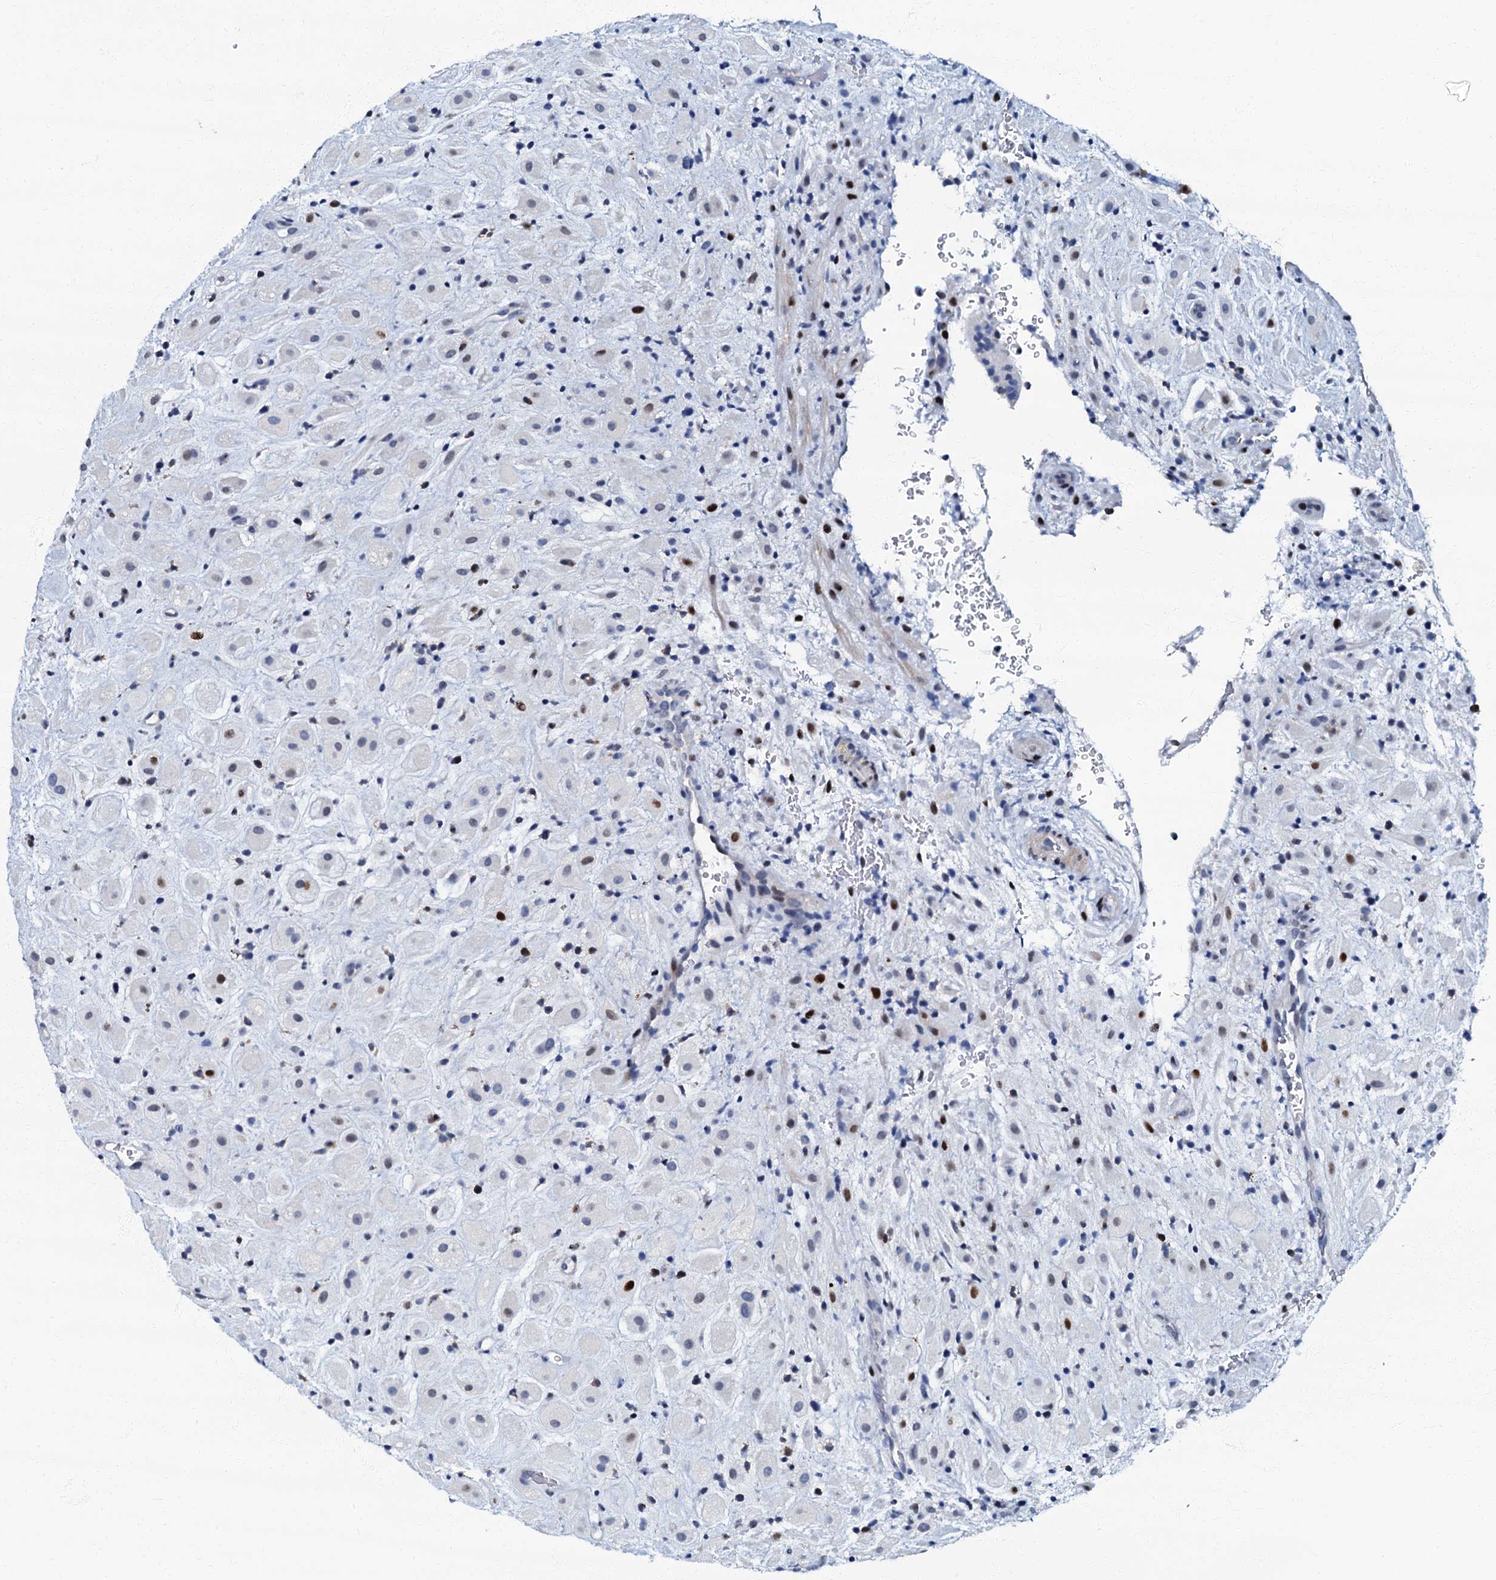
{"staining": {"intensity": "moderate", "quantity": "<25%", "location": "nuclear"}, "tissue": "placenta", "cell_type": "Decidual cells", "image_type": "normal", "snomed": [{"axis": "morphology", "description": "Normal tissue, NOS"}, {"axis": "topography", "description": "Placenta"}], "caption": "Immunohistochemistry (IHC) of normal placenta shows low levels of moderate nuclear staining in approximately <25% of decidual cells.", "gene": "MFSD5", "patient": {"sex": "female", "age": 35}}